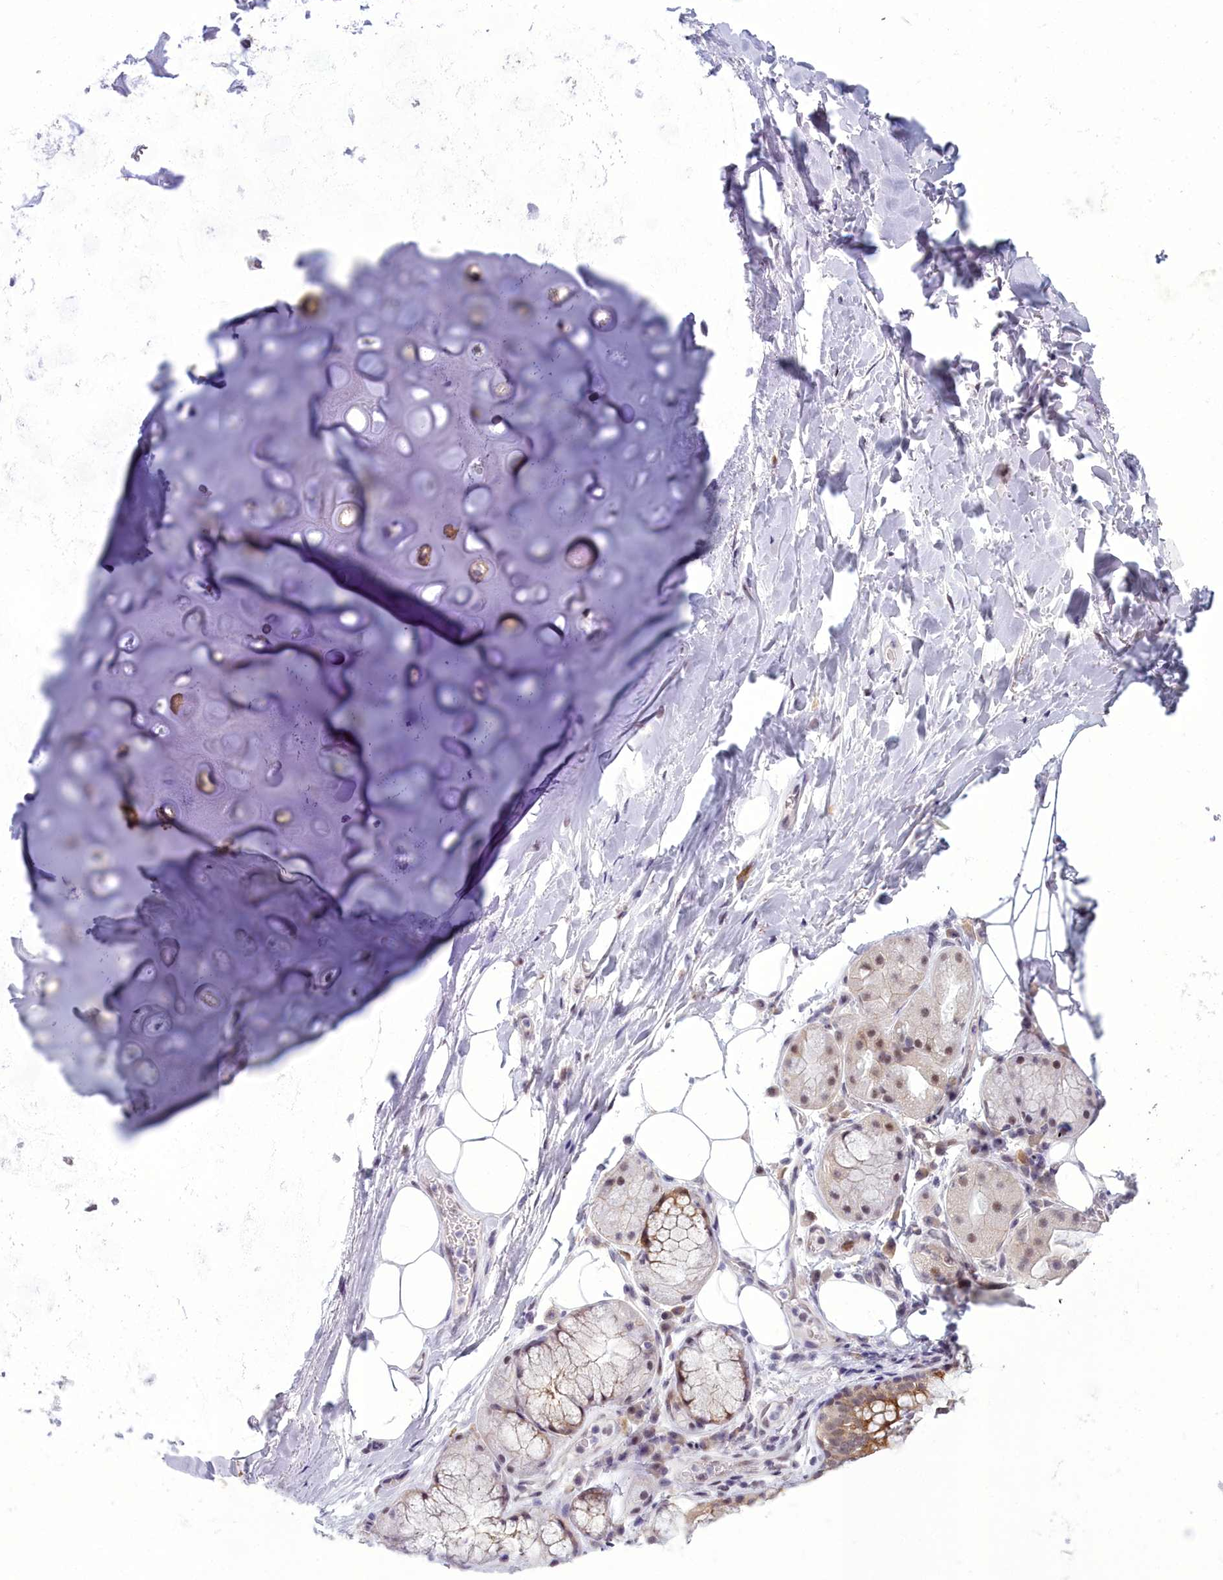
{"staining": {"intensity": "negative", "quantity": "none", "location": "none"}, "tissue": "adipose tissue", "cell_type": "Adipocytes", "image_type": "normal", "snomed": [{"axis": "morphology", "description": "Normal tissue, NOS"}, {"axis": "topography", "description": "Lymph node"}, {"axis": "topography", "description": "Cartilage tissue"}, {"axis": "topography", "description": "Bronchus"}], "caption": "Protein analysis of benign adipose tissue demonstrates no significant positivity in adipocytes. The staining was performed using DAB to visualize the protein expression in brown, while the nuclei were stained in blue with hematoxylin (Magnification: 20x).", "gene": "CEACAM19", "patient": {"sex": "male", "age": 63}}